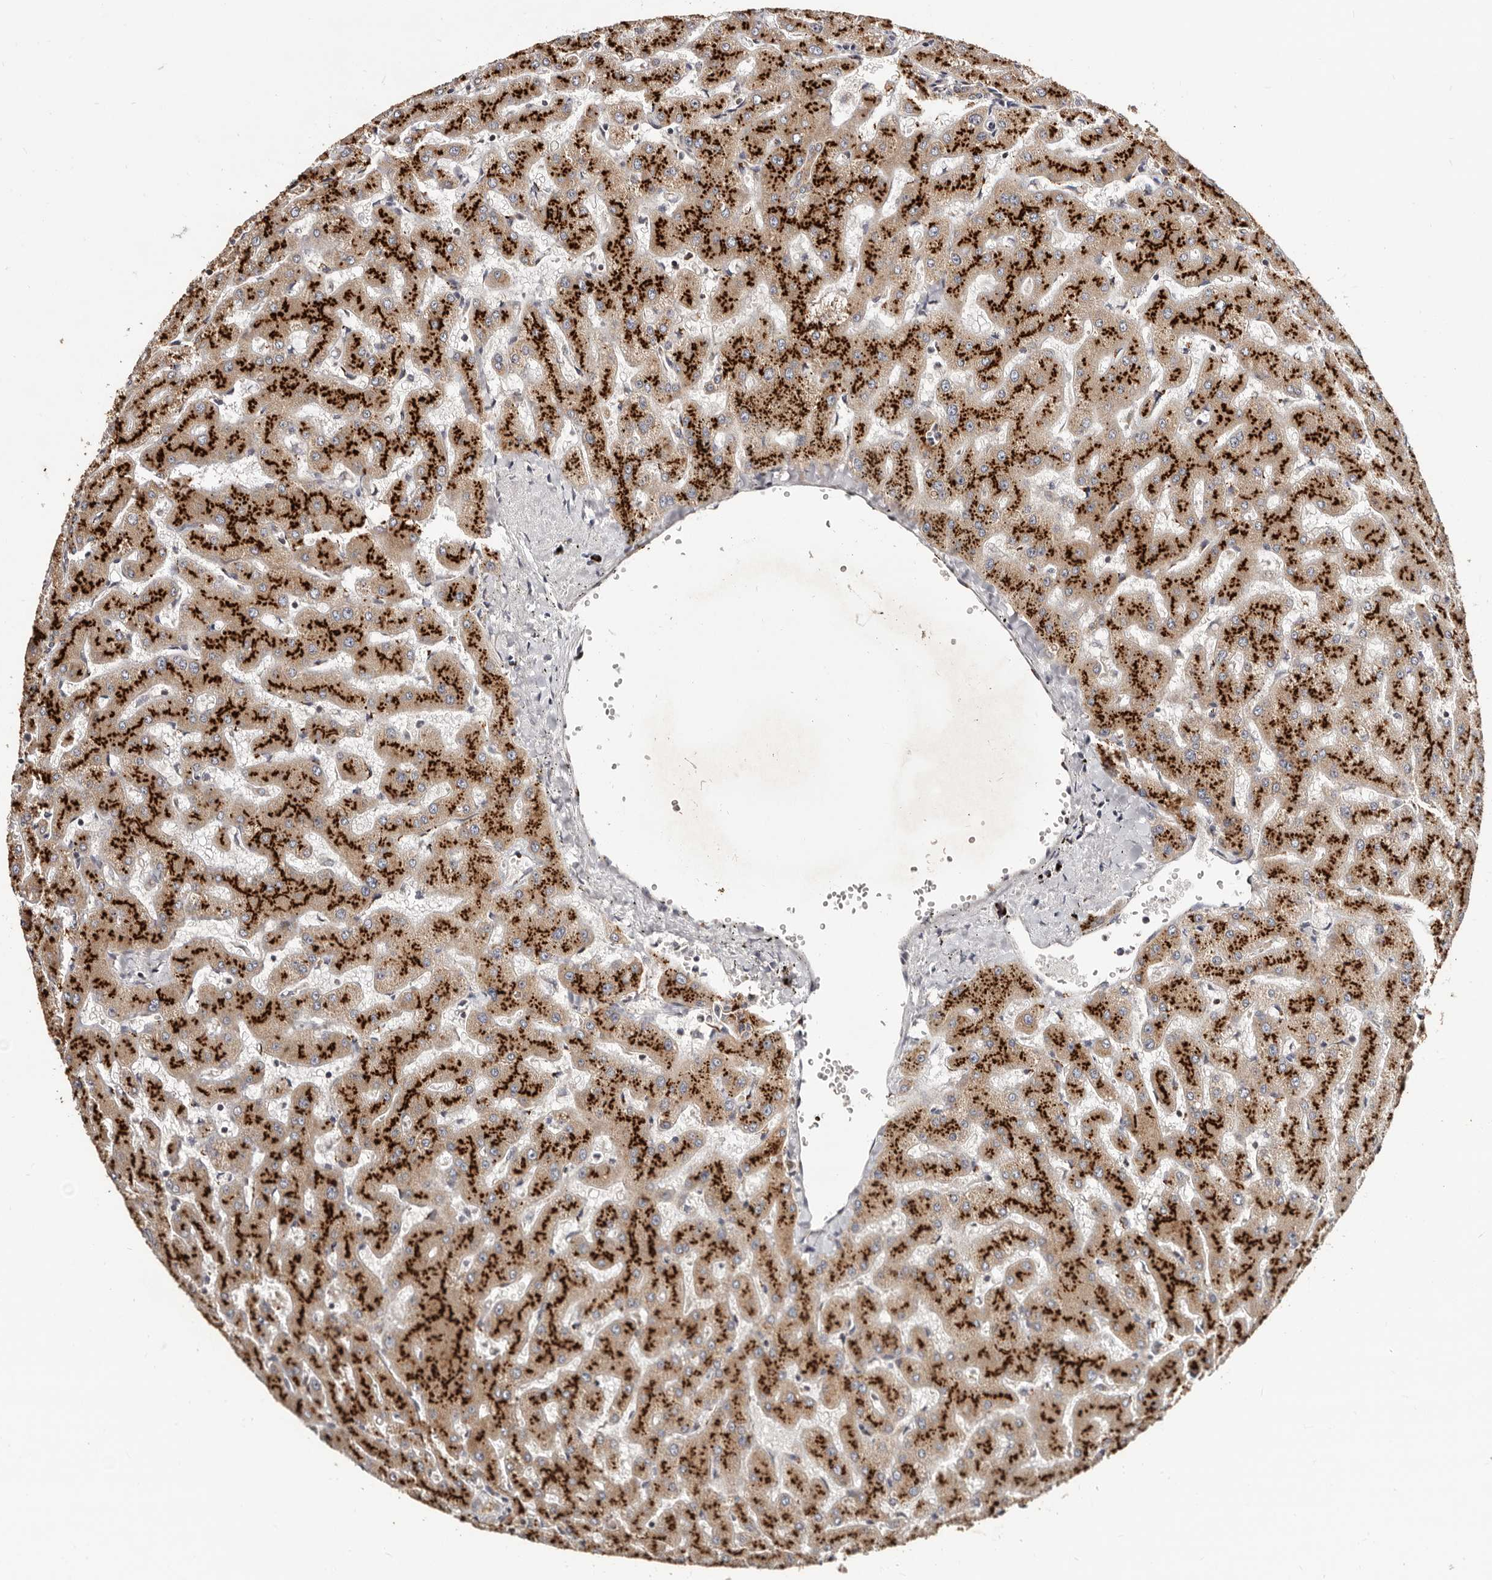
{"staining": {"intensity": "weak", "quantity": ">75%", "location": "cytoplasmic/membranous"}, "tissue": "liver", "cell_type": "Cholangiocytes", "image_type": "normal", "snomed": [{"axis": "morphology", "description": "Normal tissue, NOS"}, {"axis": "topography", "description": "Liver"}], "caption": "Immunohistochemical staining of benign human liver exhibits weak cytoplasmic/membranous protein positivity in approximately >75% of cholangiocytes.", "gene": "DACT2", "patient": {"sex": "female", "age": 63}}